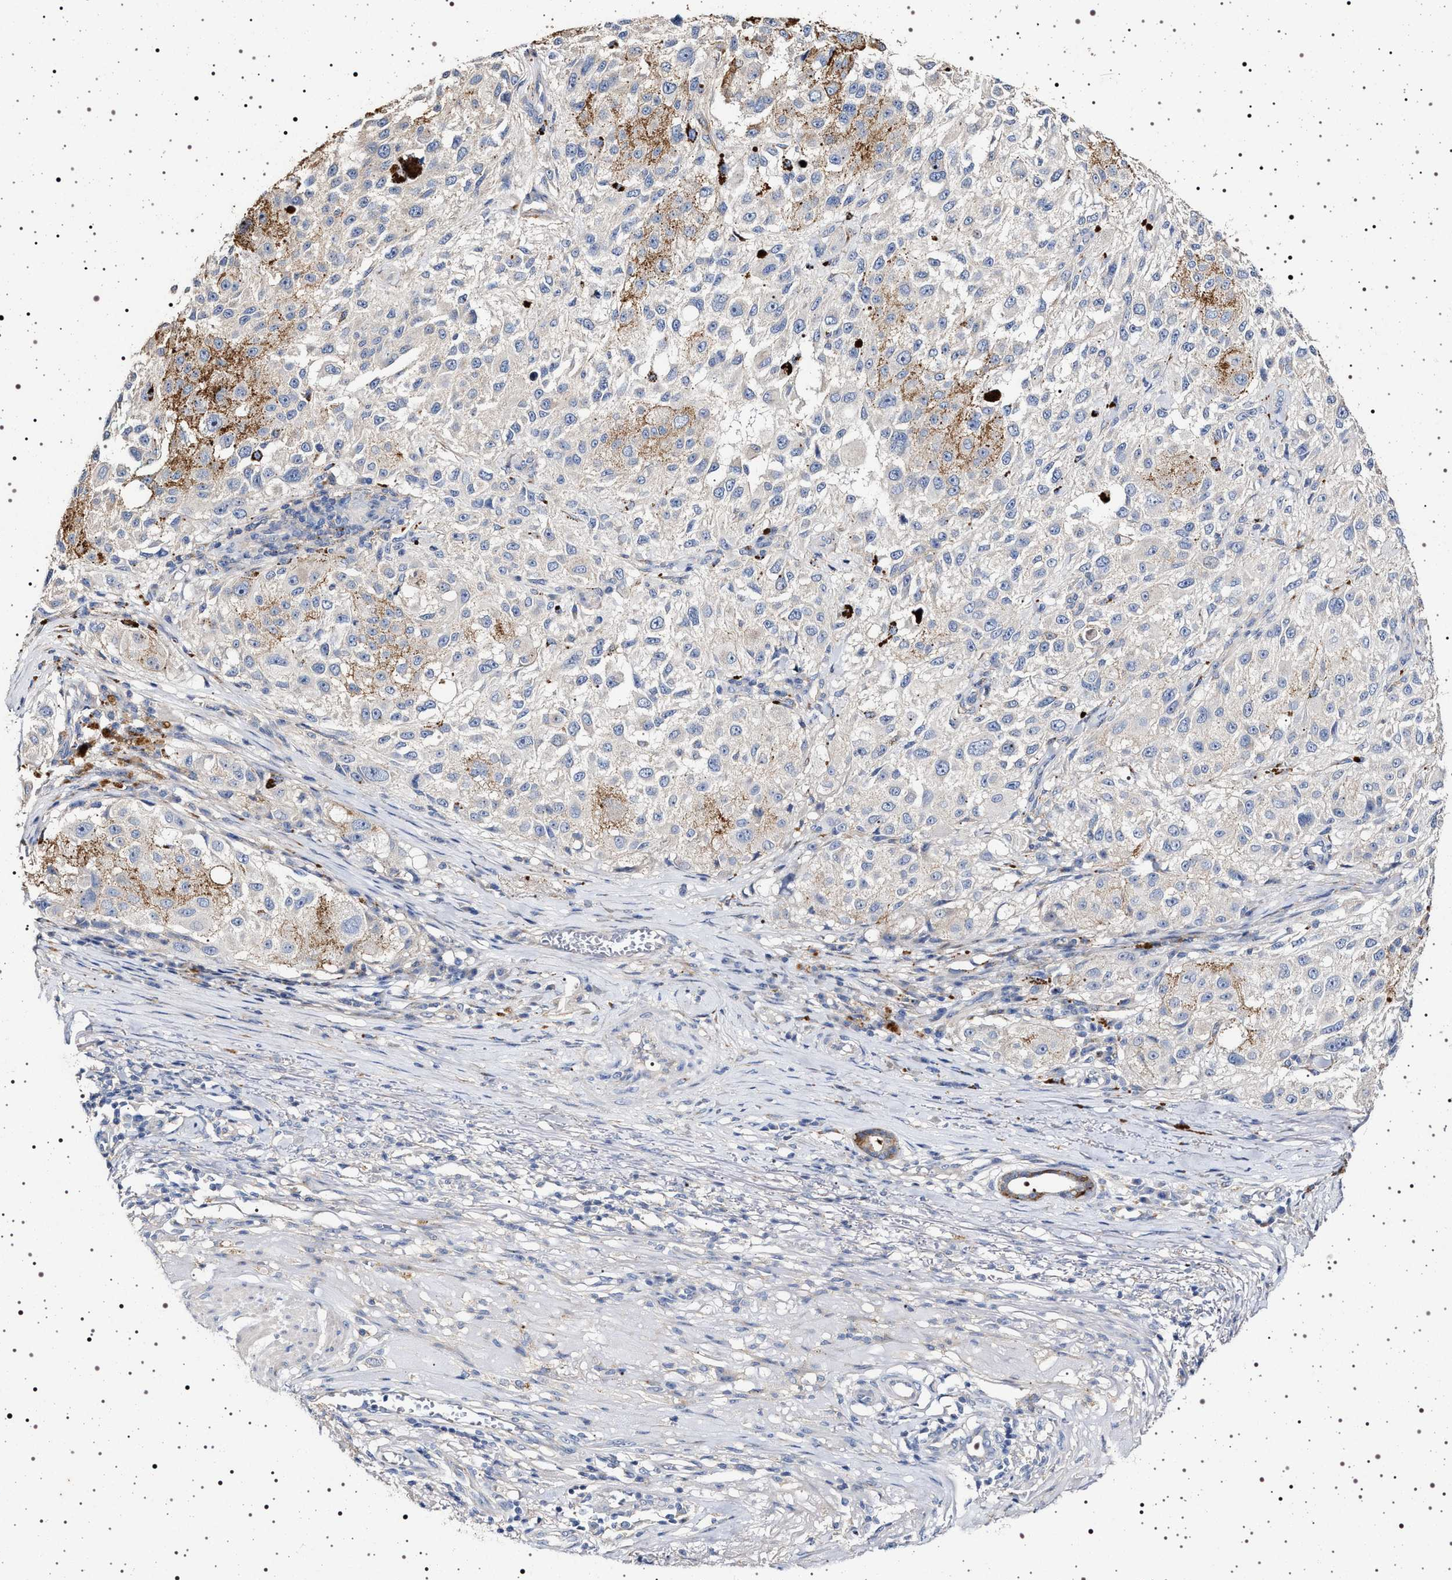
{"staining": {"intensity": "negative", "quantity": "none", "location": "none"}, "tissue": "melanoma", "cell_type": "Tumor cells", "image_type": "cancer", "snomed": [{"axis": "morphology", "description": "Necrosis, NOS"}, {"axis": "morphology", "description": "Malignant melanoma, NOS"}, {"axis": "topography", "description": "Skin"}], "caption": "Immunohistochemistry of human malignant melanoma exhibits no positivity in tumor cells.", "gene": "NAALADL2", "patient": {"sex": "female", "age": 87}}